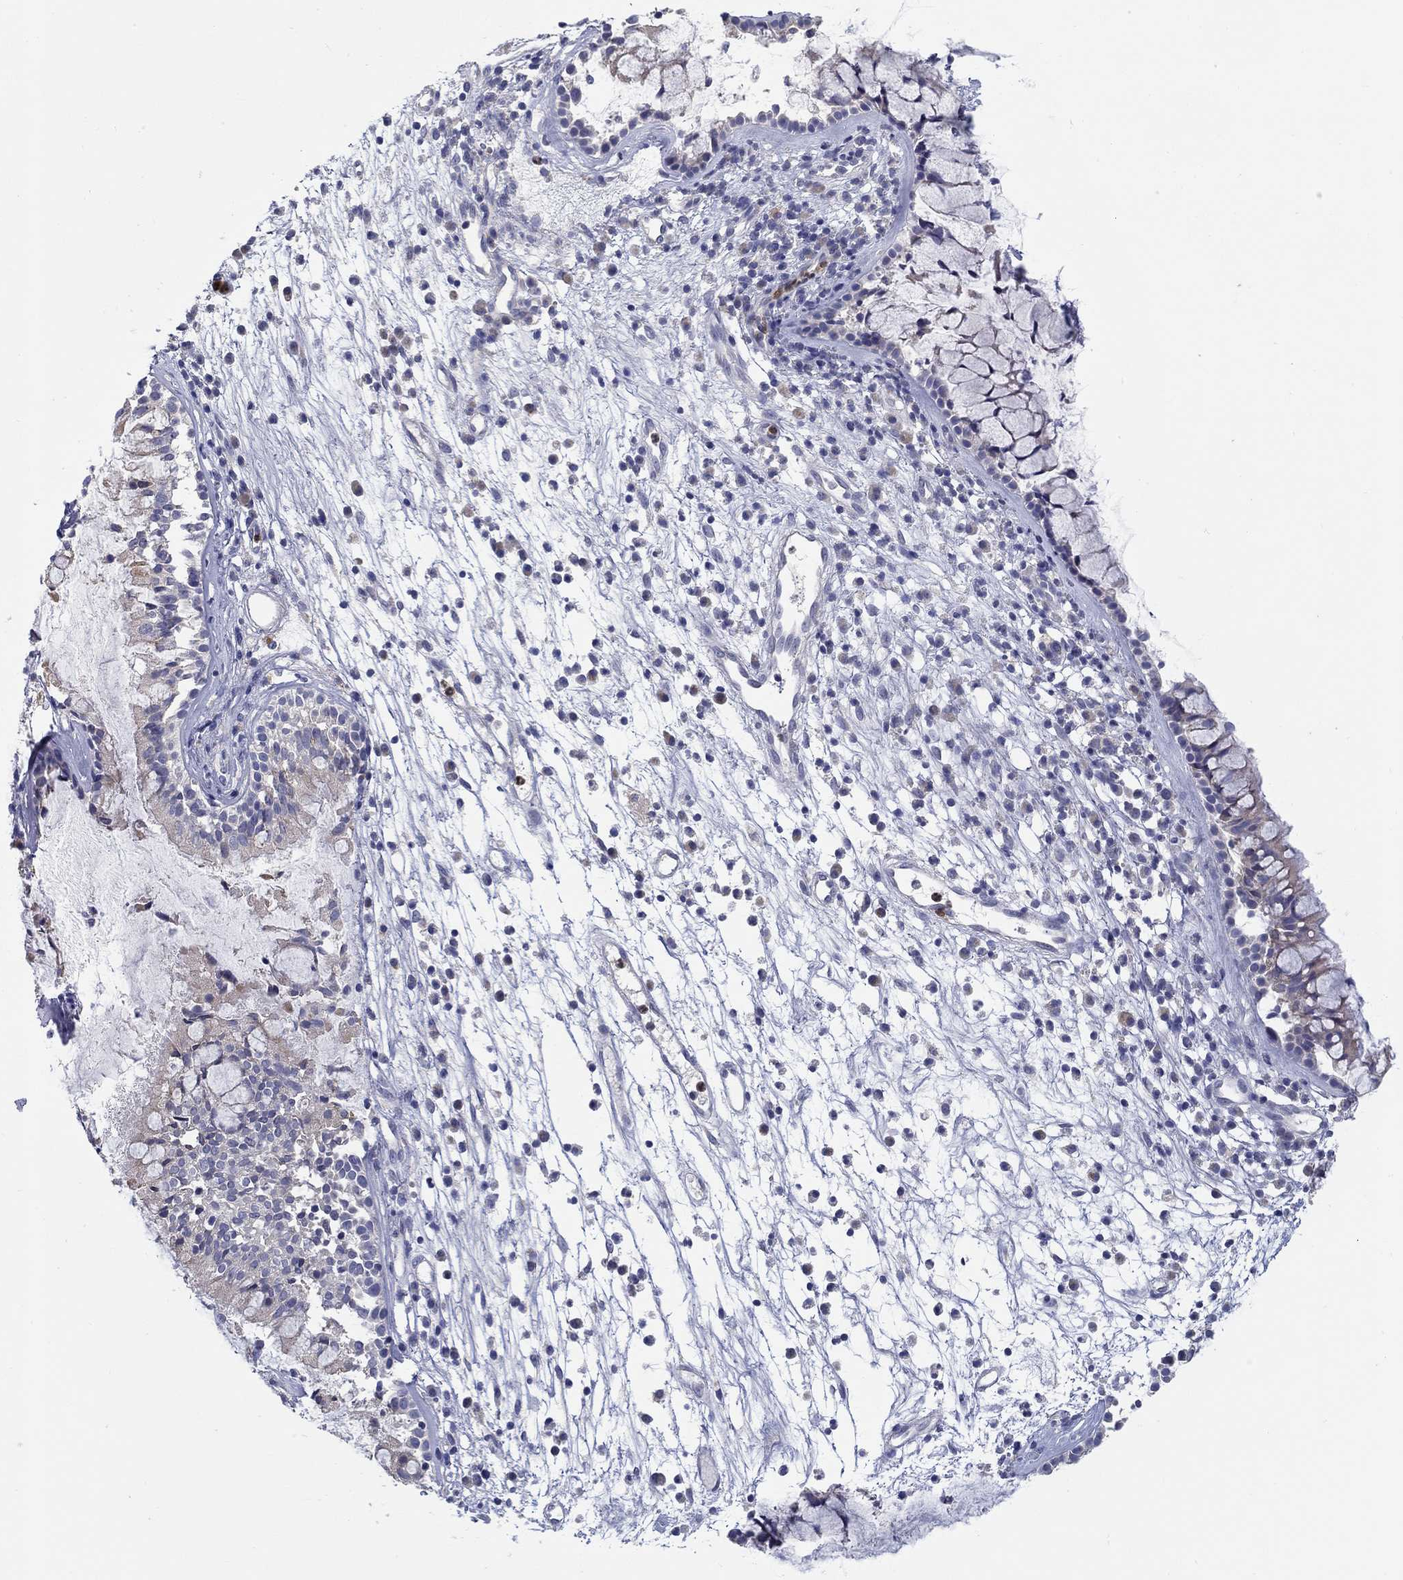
{"staining": {"intensity": "negative", "quantity": "none", "location": "none"}, "tissue": "nasopharynx", "cell_type": "Respiratory epithelial cells", "image_type": "normal", "snomed": [{"axis": "morphology", "description": "Normal tissue, NOS"}, {"axis": "topography", "description": "Nasopharynx"}], "caption": "High magnification brightfield microscopy of normal nasopharynx stained with DAB (brown) and counterstained with hematoxylin (blue): respiratory epithelial cells show no significant expression.", "gene": "ABCA4", "patient": {"sex": "male", "age": 77}}